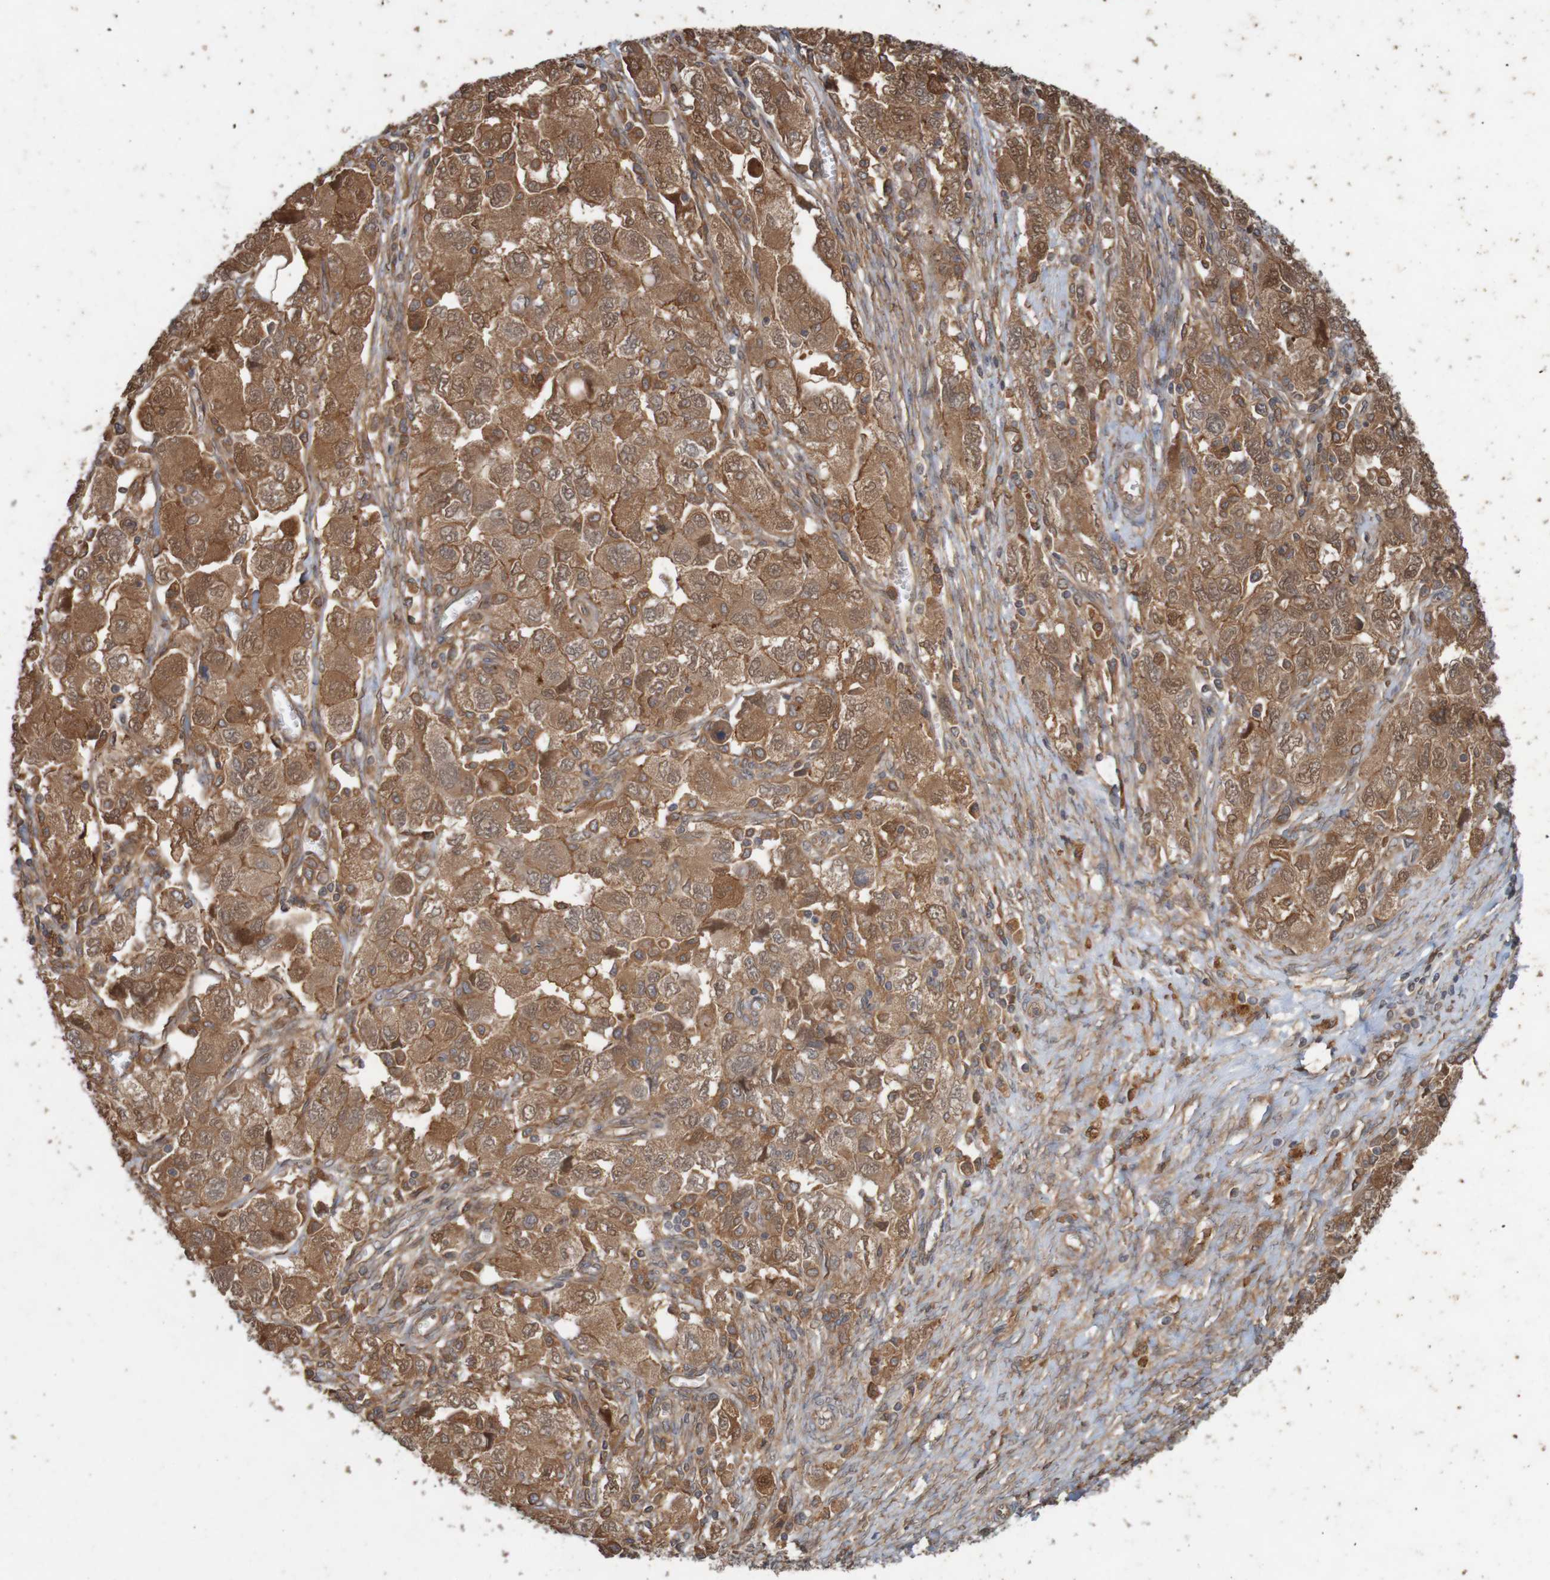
{"staining": {"intensity": "moderate", "quantity": ">75%", "location": "cytoplasmic/membranous"}, "tissue": "ovarian cancer", "cell_type": "Tumor cells", "image_type": "cancer", "snomed": [{"axis": "morphology", "description": "Carcinoma, NOS"}, {"axis": "morphology", "description": "Cystadenocarcinoma, serous, NOS"}, {"axis": "topography", "description": "Ovary"}], "caption": "Immunohistochemical staining of human ovarian carcinoma shows medium levels of moderate cytoplasmic/membranous protein positivity in about >75% of tumor cells.", "gene": "ARHGEF11", "patient": {"sex": "female", "age": 69}}